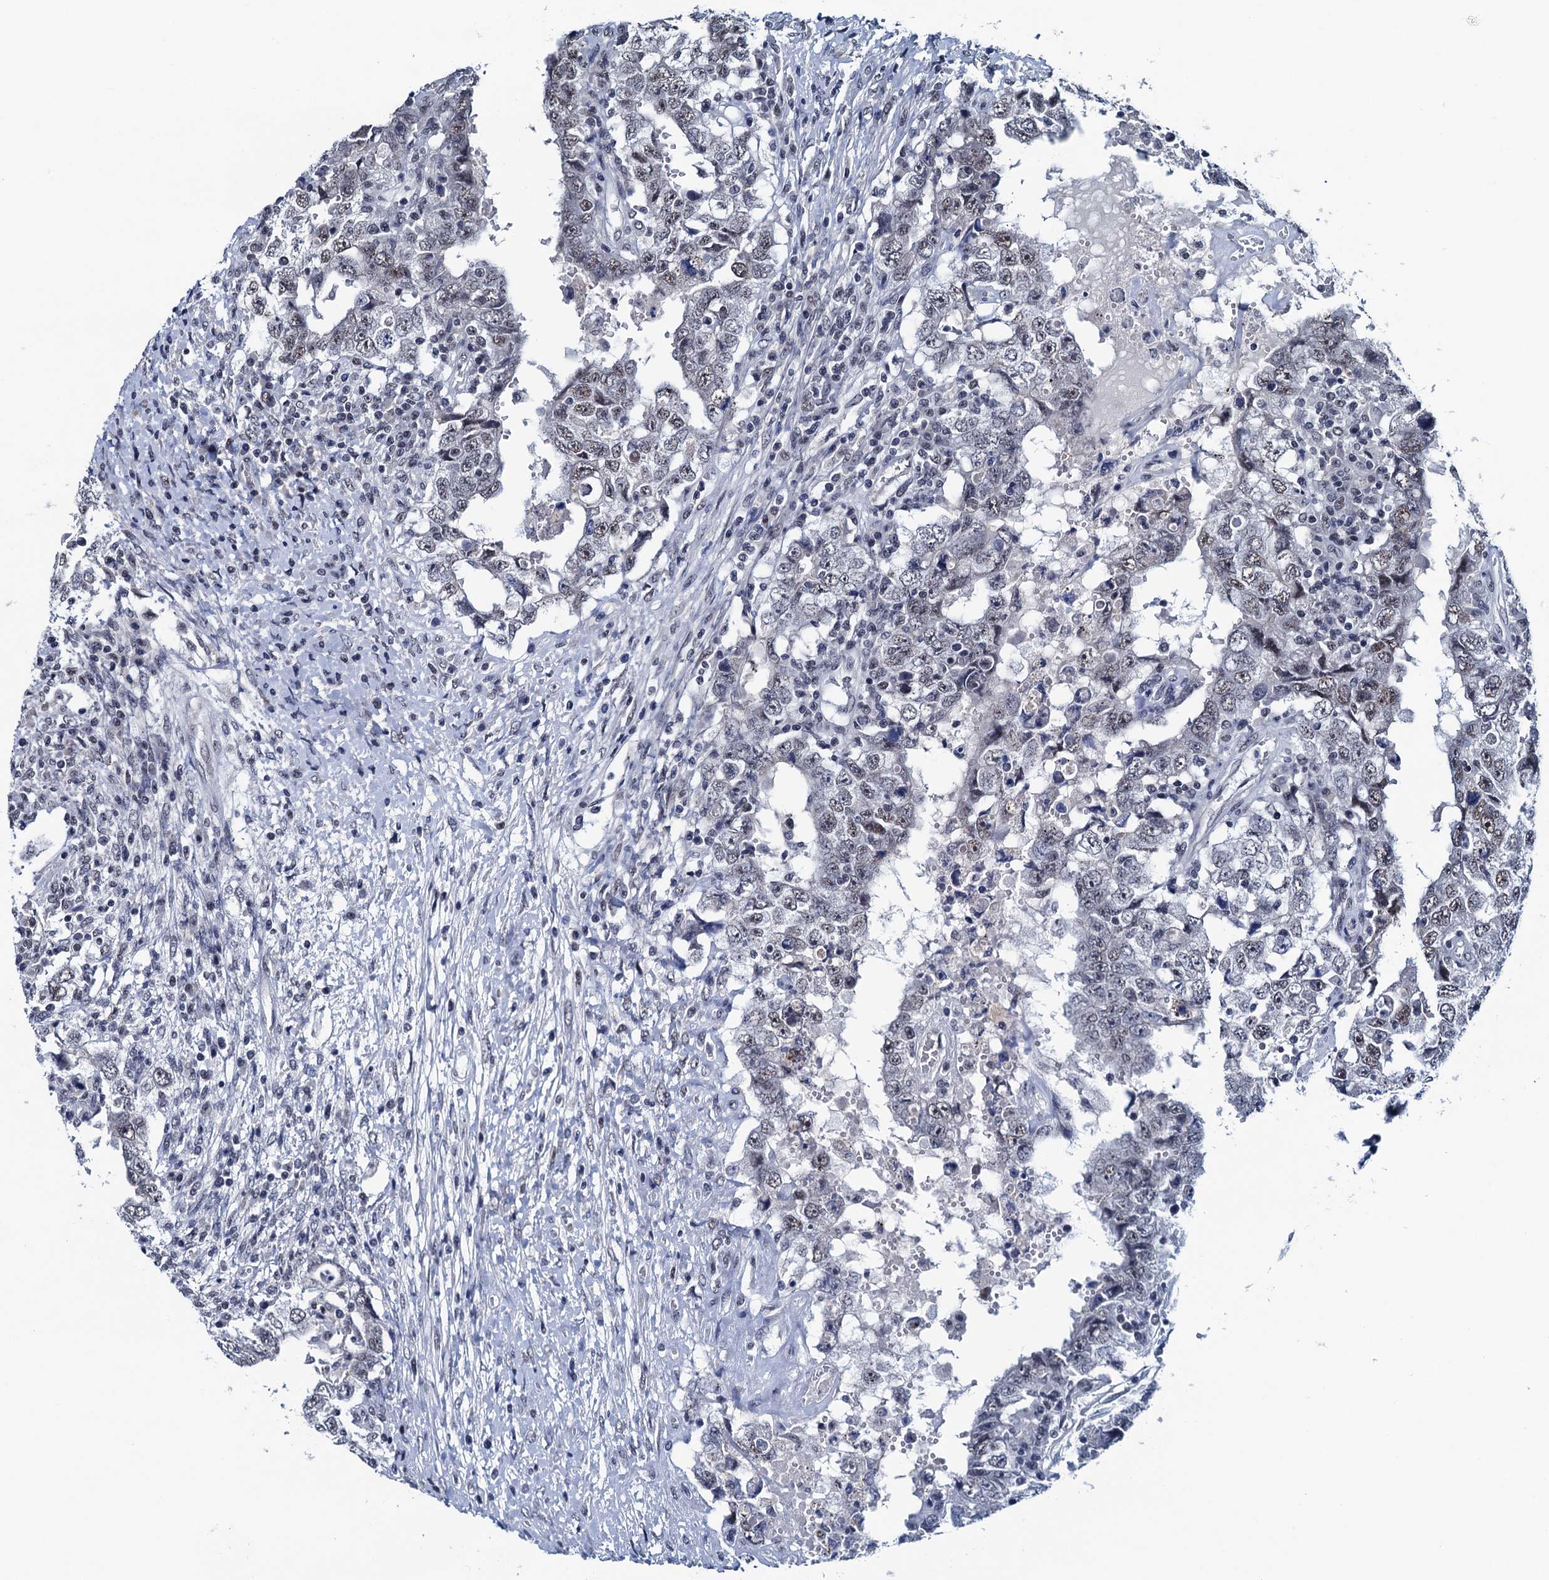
{"staining": {"intensity": "weak", "quantity": "25%-75%", "location": "nuclear"}, "tissue": "testis cancer", "cell_type": "Tumor cells", "image_type": "cancer", "snomed": [{"axis": "morphology", "description": "Carcinoma, Embryonal, NOS"}, {"axis": "topography", "description": "Testis"}], "caption": "The image shows immunohistochemical staining of embryonal carcinoma (testis). There is weak nuclear expression is identified in approximately 25%-75% of tumor cells. (IHC, brightfield microscopy, high magnification).", "gene": "FNBP4", "patient": {"sex": "male", "age": 26}}